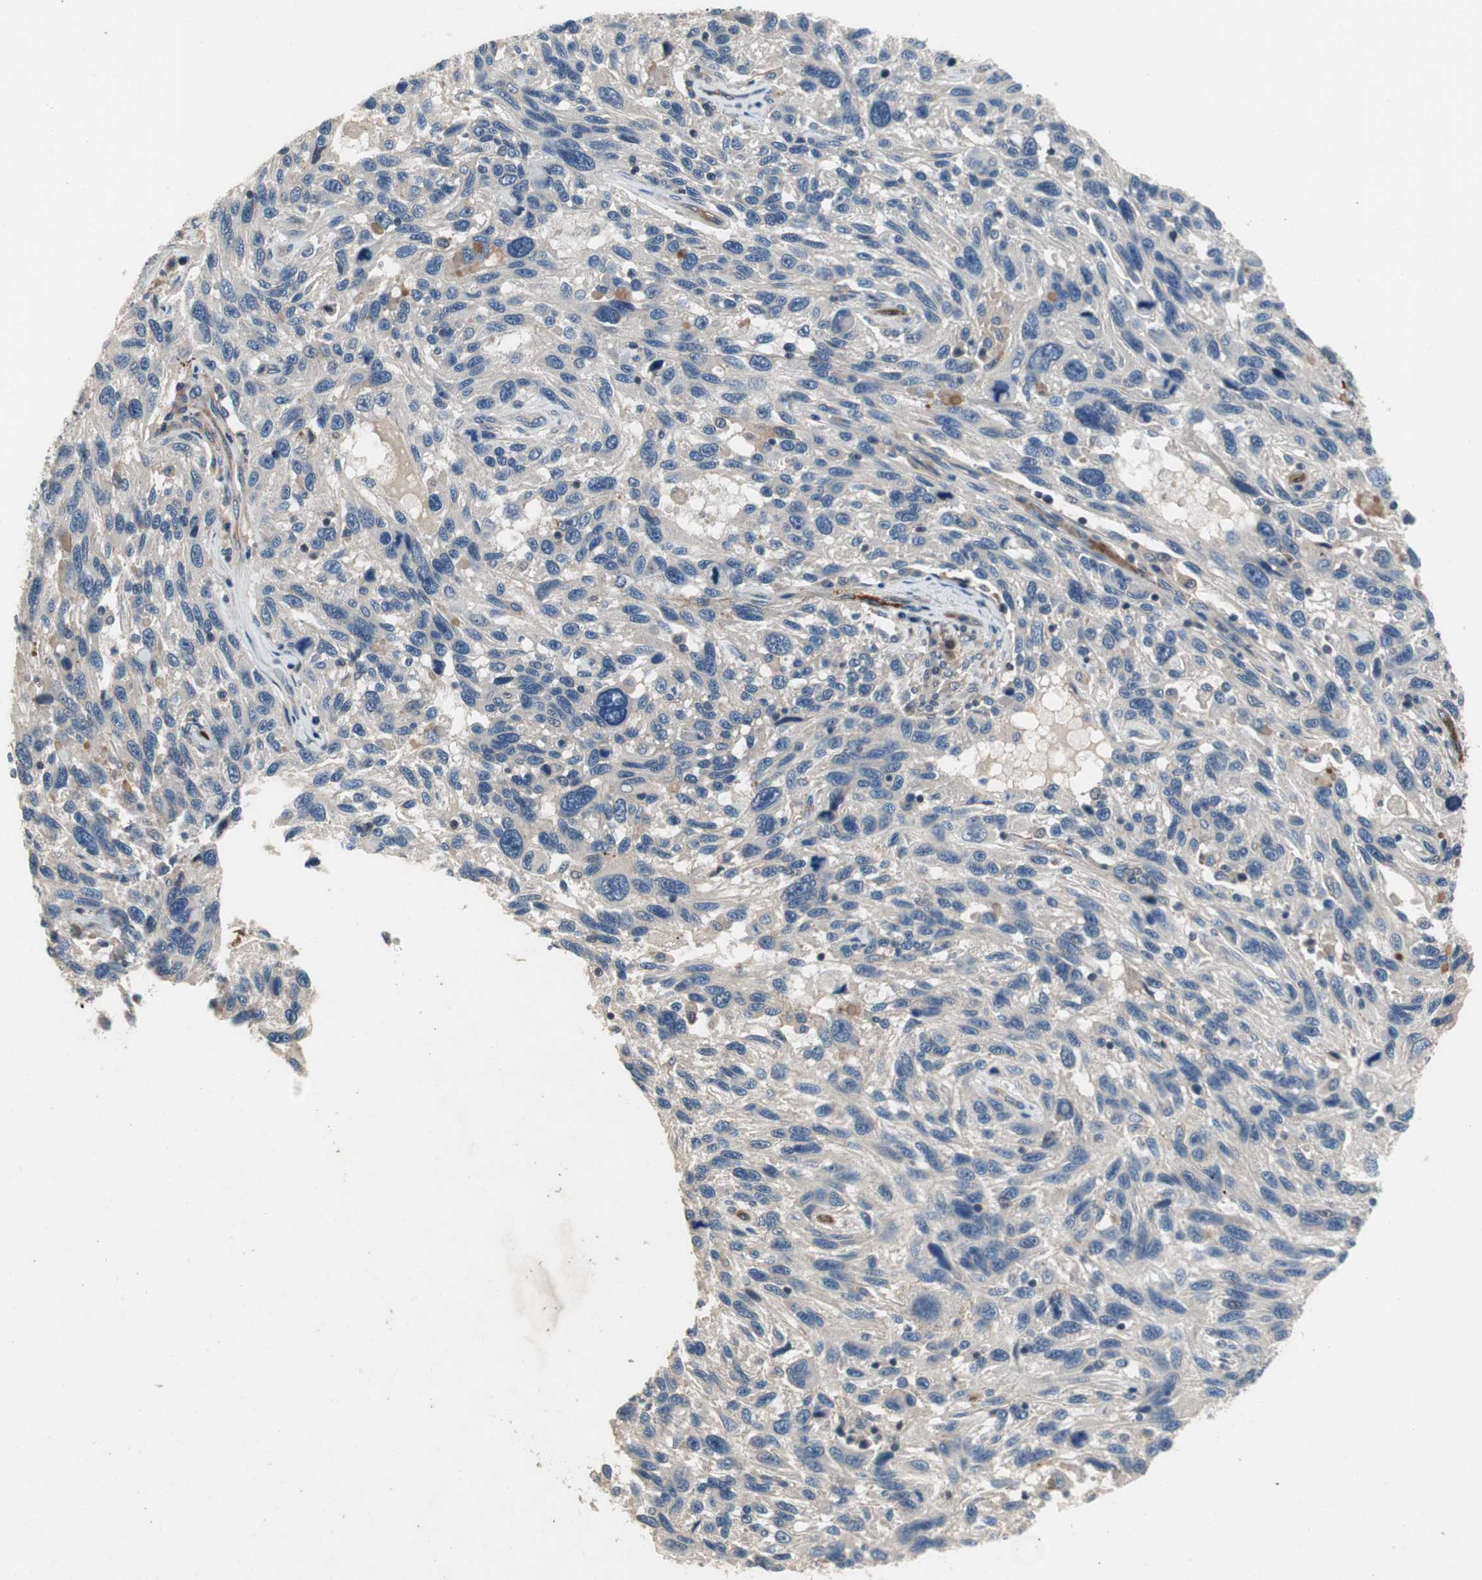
{"staining": {"intensity": "negative", "quantity": "none", "location": "none"}, "tissue": "melanoma", "cell_type": "Tumor cells", "image_type": "cancer", "snomed": [{"axis": "morphology", "description": "Malignant melanoma, NOS"}, {"axis": "topography", "description": "Skin"}], "caption": "Immunohistochemical staining of human melanoma demonstrates no significant staining in tumor cells.", "gene": "ALPL", "patient": {"sex": "male", "age": 53}}